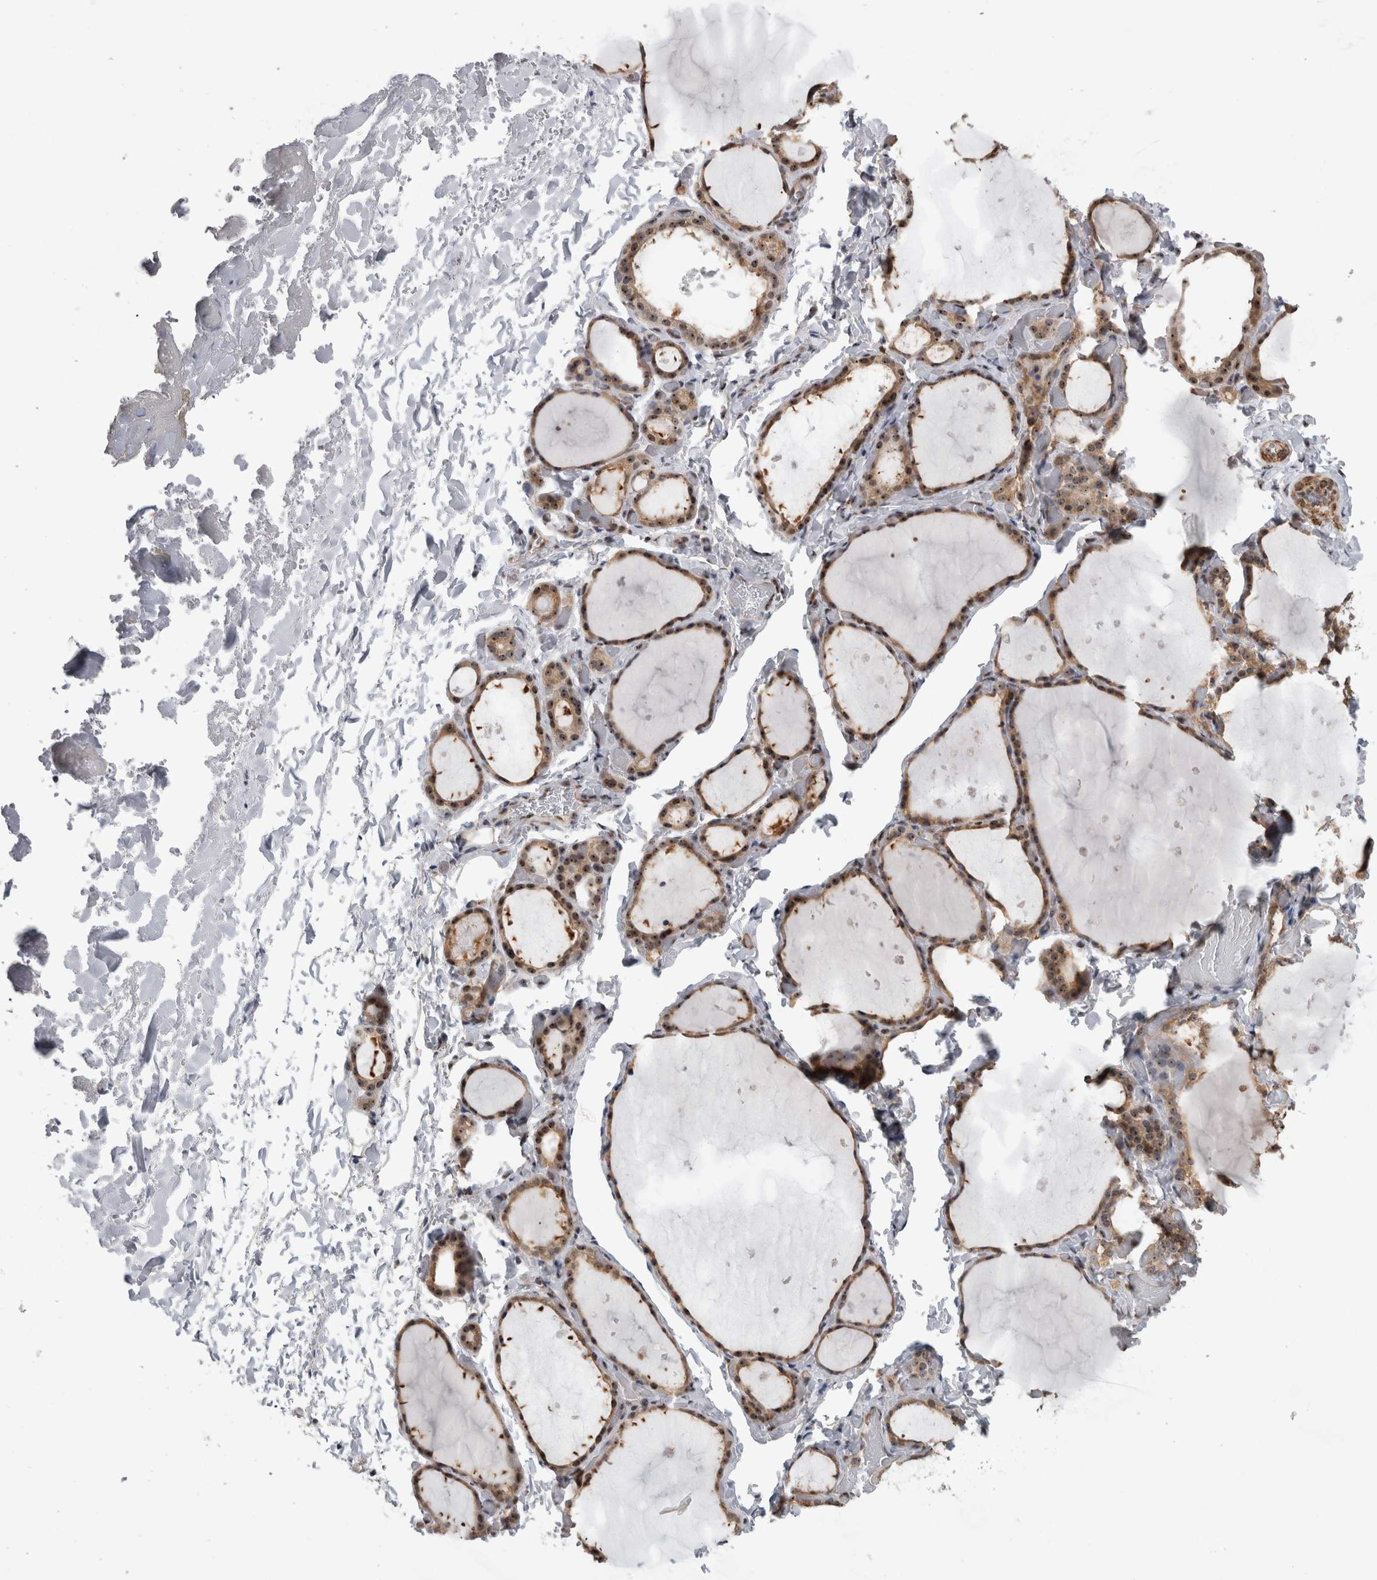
{"staining": {"intensity": "moderate", "quantity": ">75%", "location": "cytoplasmic/membranous,nuclear"}, "tissue": "thyroid gland", "cell_type": "Glandular cells", "image_type": "normal", "snomed": [{"axis": "morphology", "description": "Normal tissue, NOS"}, {"axis": "topography", "description": "Thyroid gland"}], "caption": "A brown stain highlights moderate cytoplasmic/membranous,nuclear expression of a protein in glandular cells of normal human thyroid gland.", "gene": "TDRD7", "patient": {"sex": "female", "age": 44}}